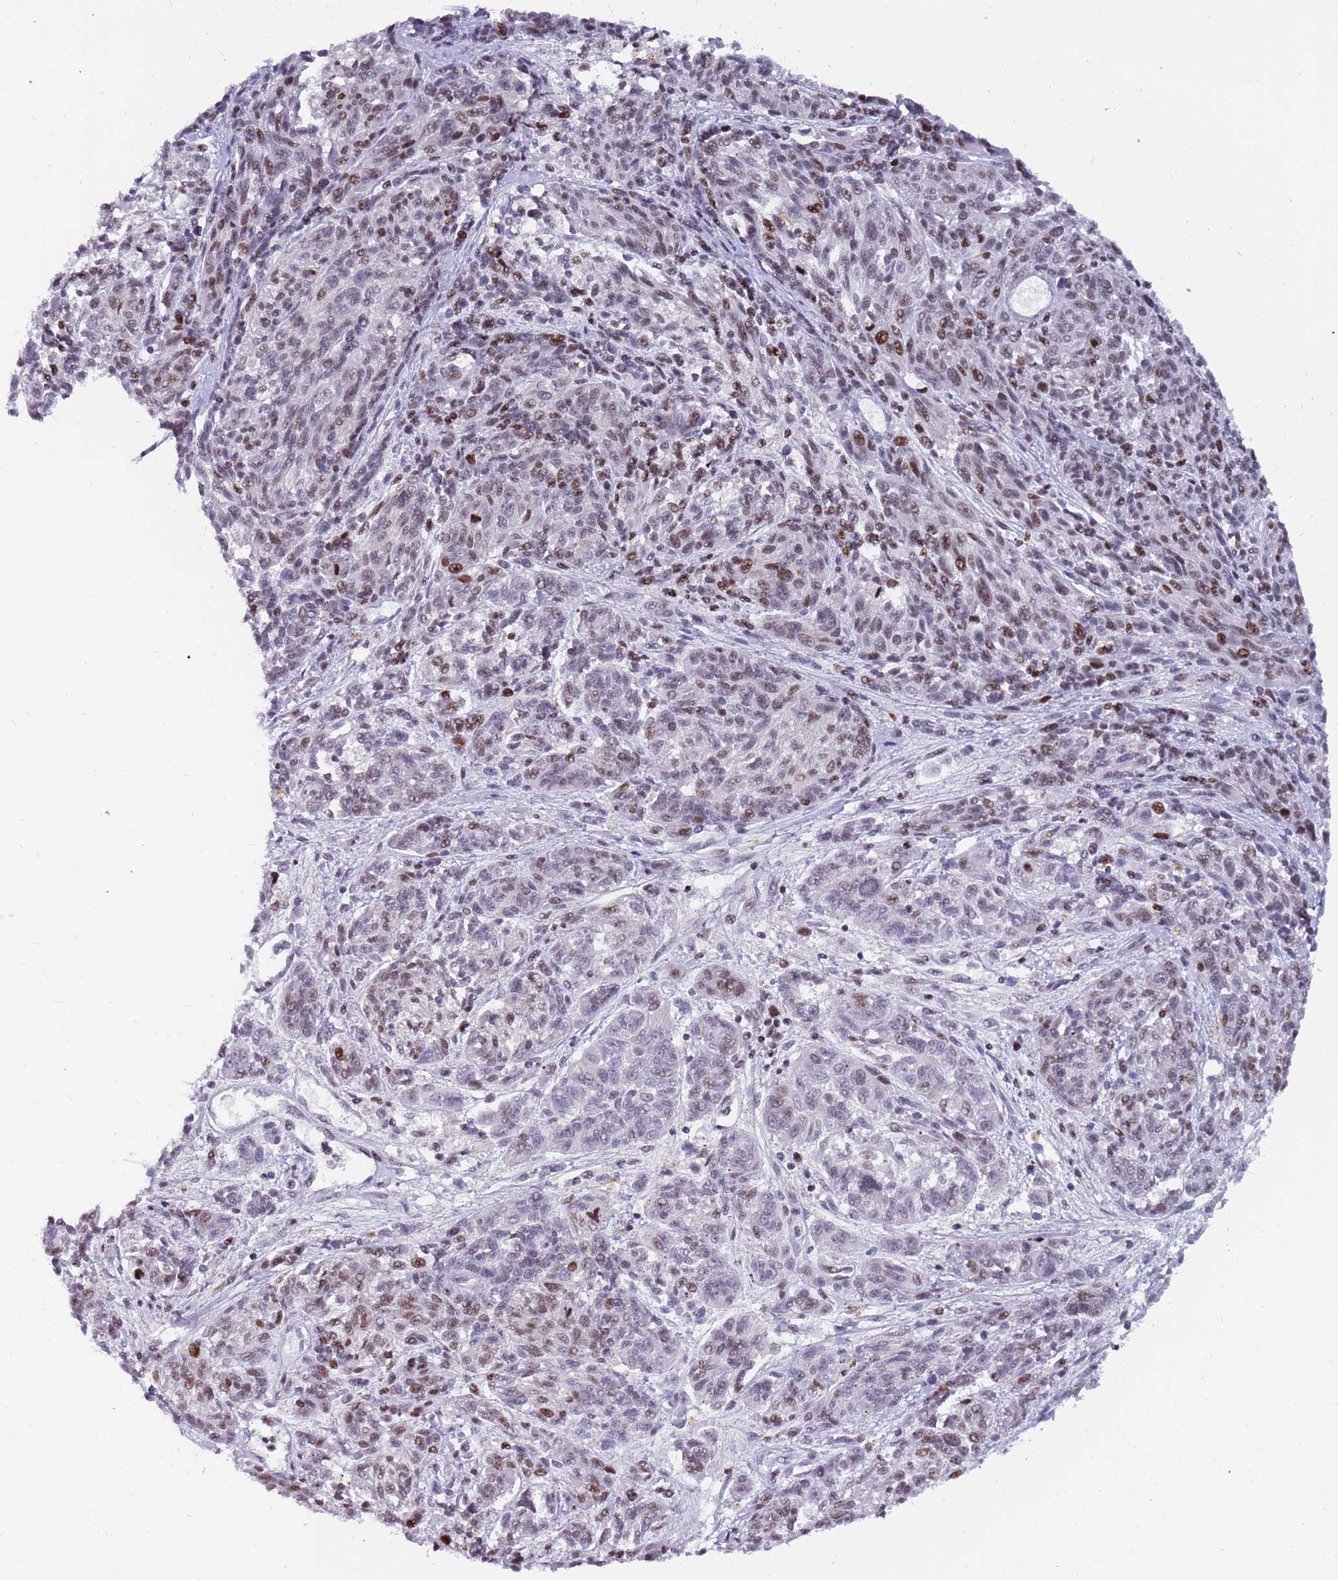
{"staining": {"intensity": "weak", "quantity": "25%-75%", "location": "nuclear"}, "tissue": "melanoma", "cell_type": "Tumor cells", "image_type": "cancer", "snomed": [{"axis": "morphology", "description": "Malignant melanoma, NOS"}, {"axis": "topography", "description": "Skin"}], "caption": "This image reveals immunohistochemistry staining of melanoma, with low weak nuclear positivity in about 25%-75% of tumor cells.", "gene": "ARHGEF5", "patient": {"sex": "male", "age": 53}}